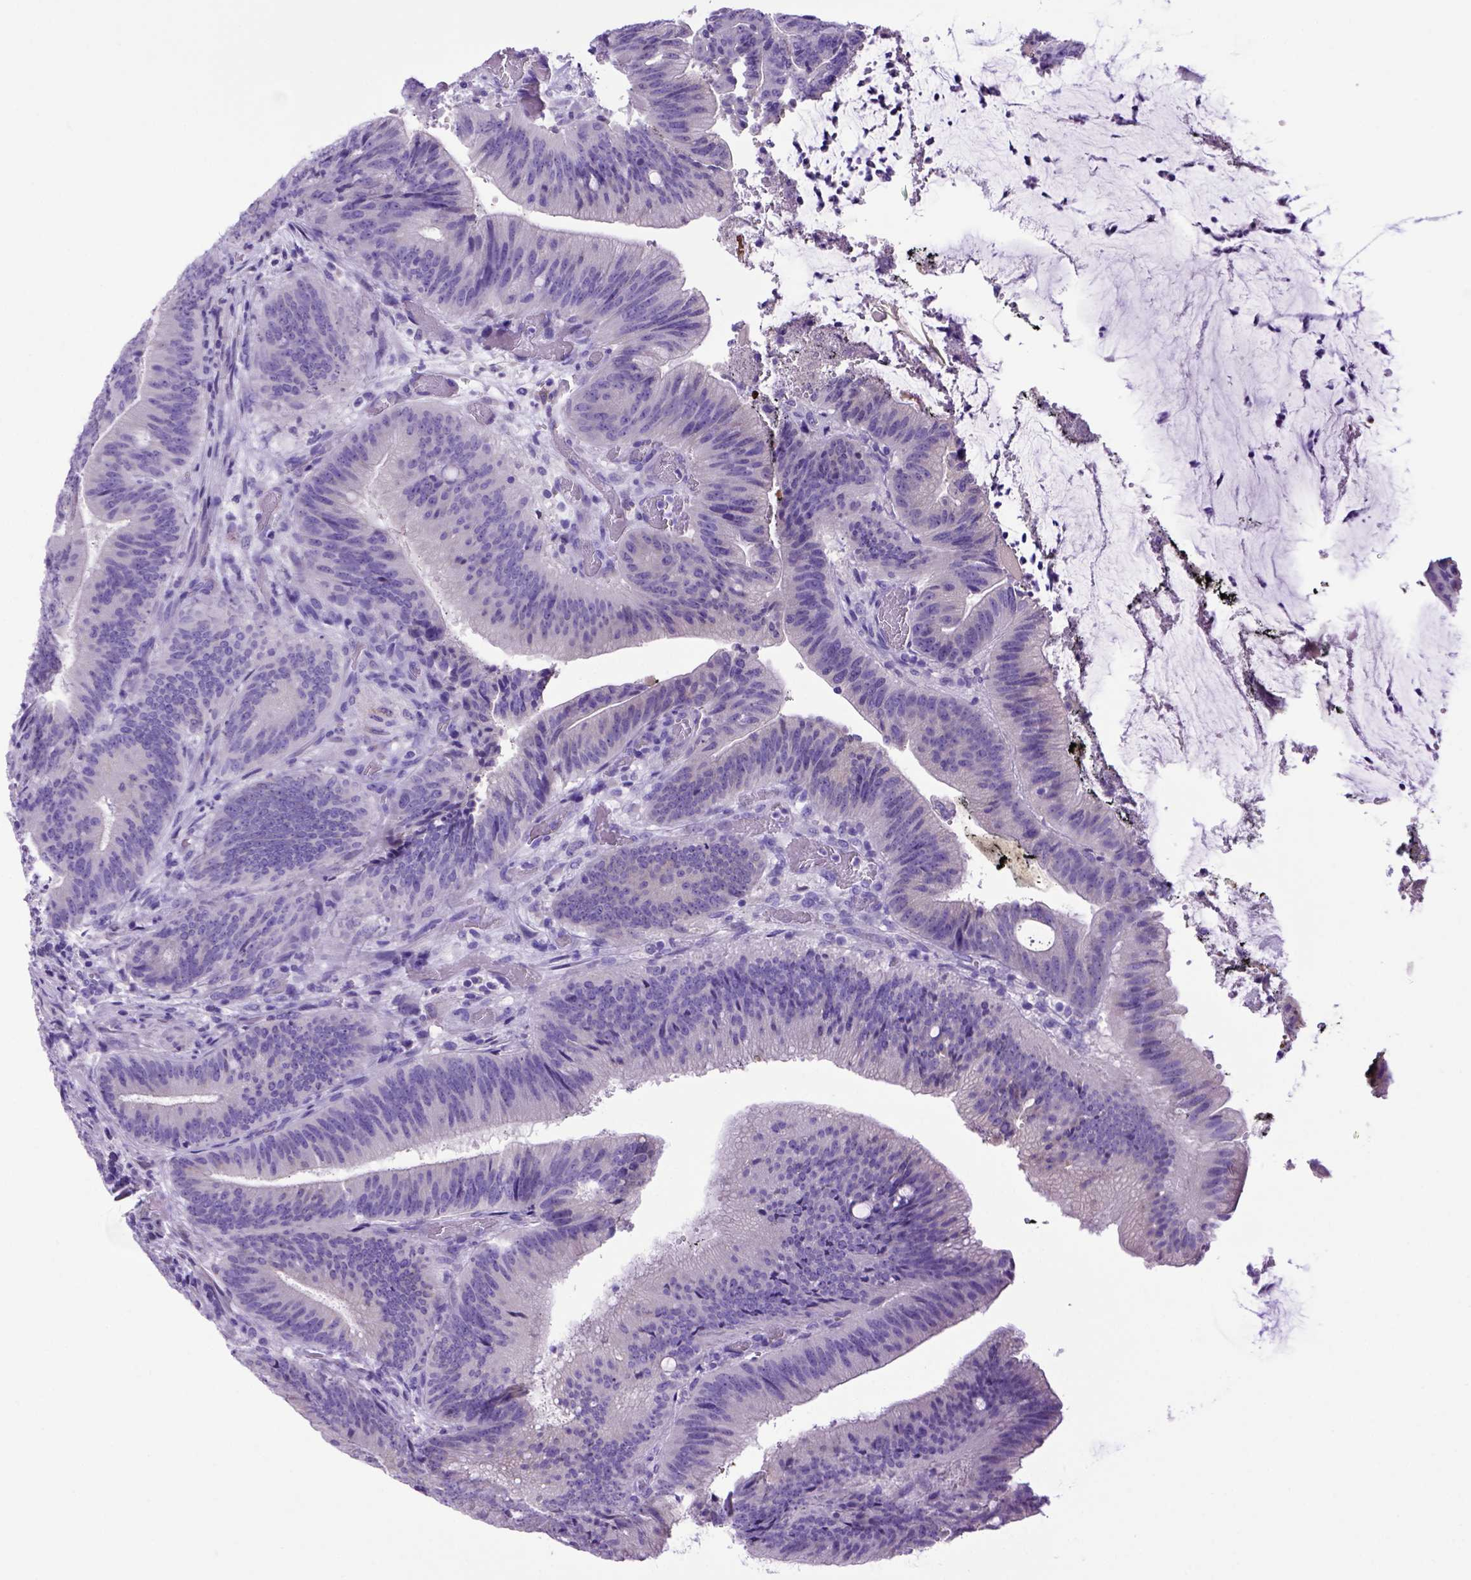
{"staining": {"intensity": "negative", "quantity": "none", "location": "none"}, "tissue": "colorectal cancer", "cell_type": "Tumor cells", "image_type": "cancer", "snomed": [{"axis": "morphology", "description": "Adenocarcinoma, NOS"}, {"axis": "topography", "description": "Colon"}], "caption": "A histopathology image of human colorectal cancer (adenocarcinoma) is negative for staining in tumor cells. Nuclei are stained in blue.", "gene": "PTGES", "patient": {"sex": "female", "age": 43}}